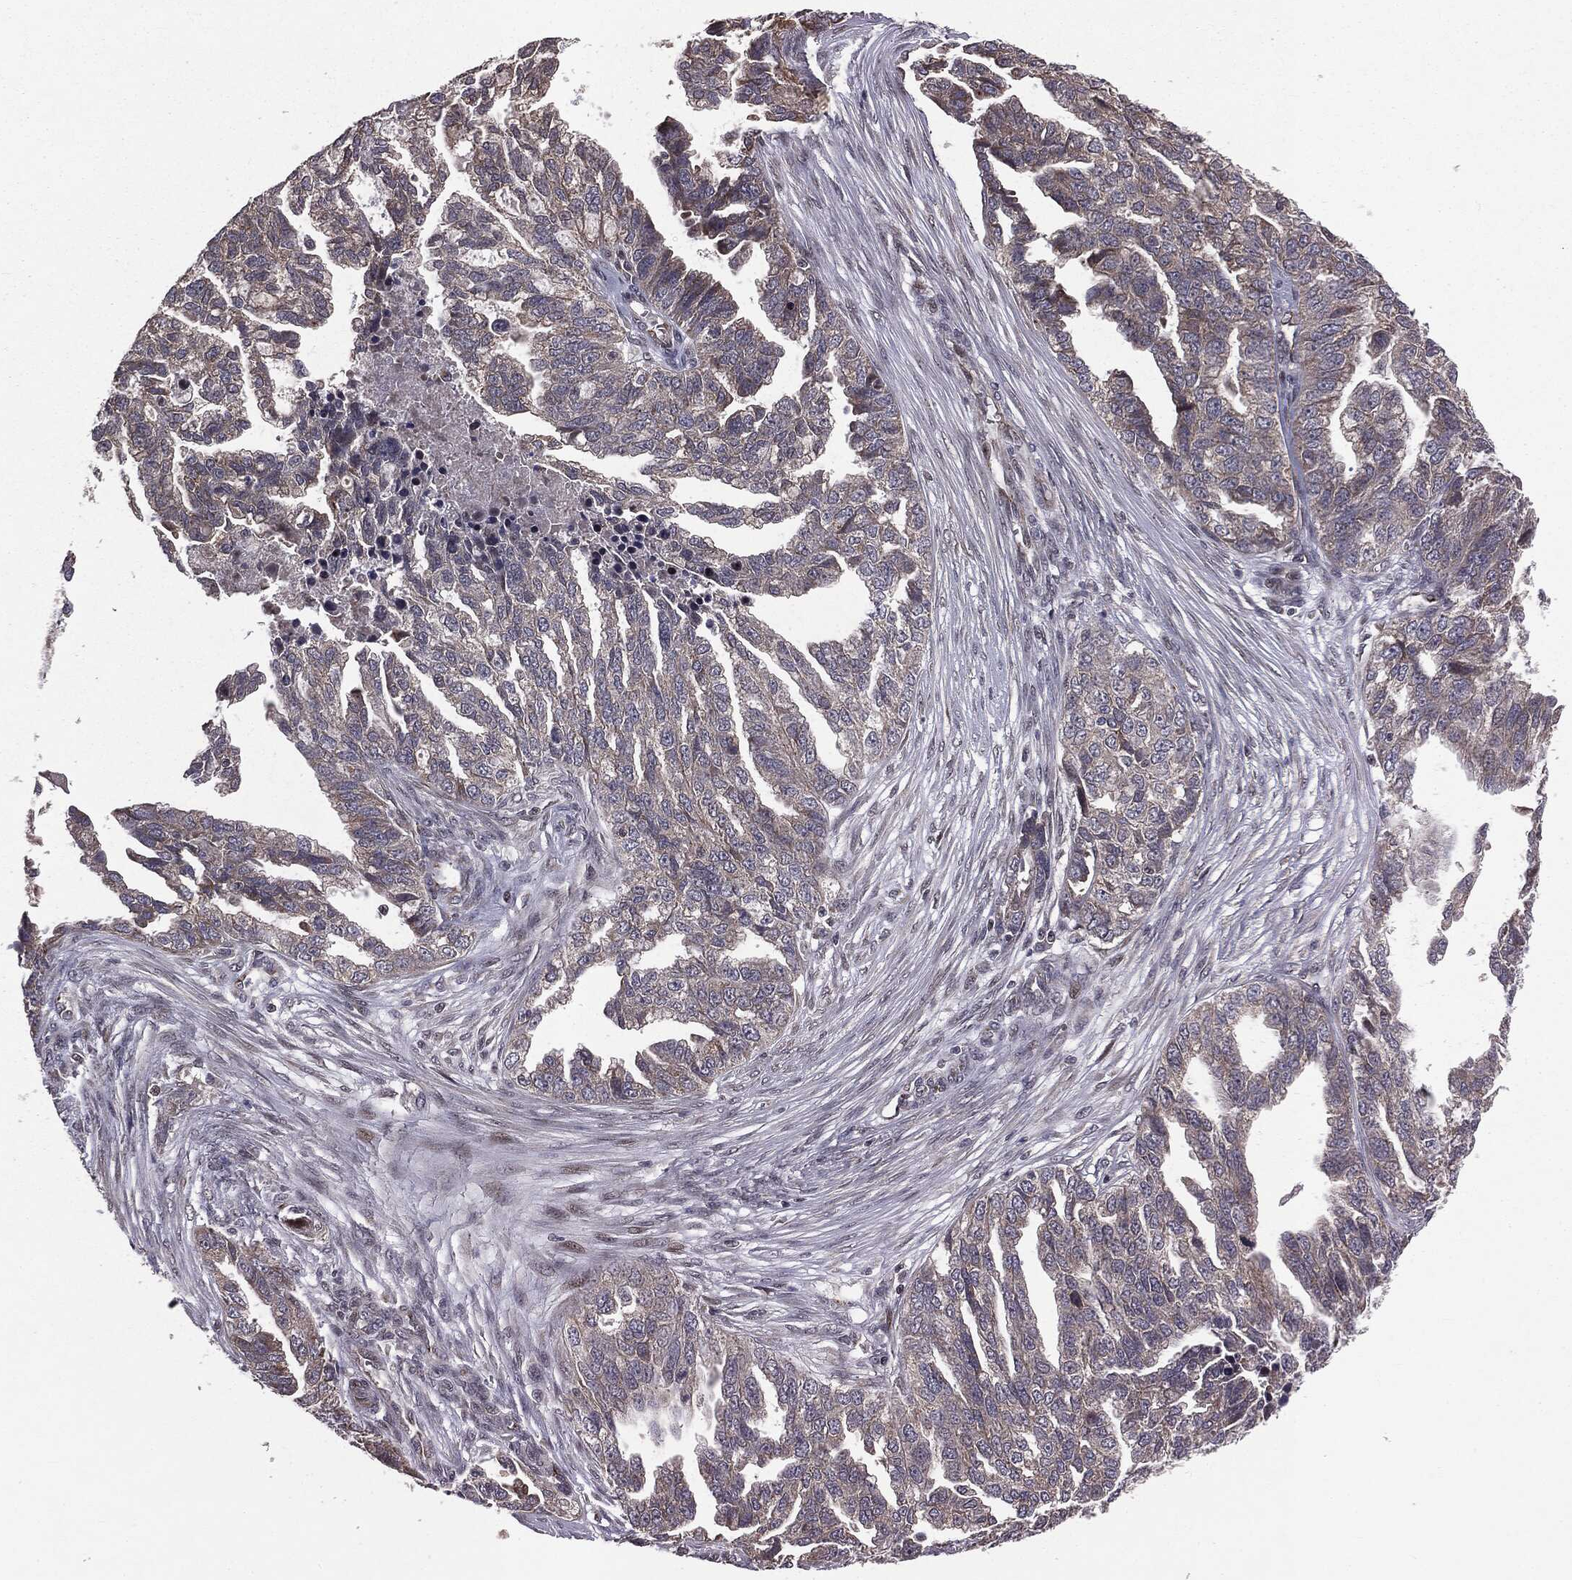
{"staining": {"intensity": "negative", "quantity": "none", "location": "none"}, "tissue": "ovarian cancer", "cell_type": "Tumor cells", "image_type": "cancer", "snomed": [{"axis": "morphology", "description": "Cystadenocarcinoma, serous, NOS"}, {"axis": "topography", "description": "Ovary"}], "caption": "This photomicrograph is of ovarian cancer (serous cystadenocarcinoma) stained with immunohistochemistry (IHC) to label a protein in brown with the nuclei are counter-stained blue. There is no staining in tumor cells. The staining is performed using DAB brown chromogen with nuclei counter-stained in using hematoxylin.", "gene": "PLPPR2", "patient": {"sex": "female", "age": 51}}